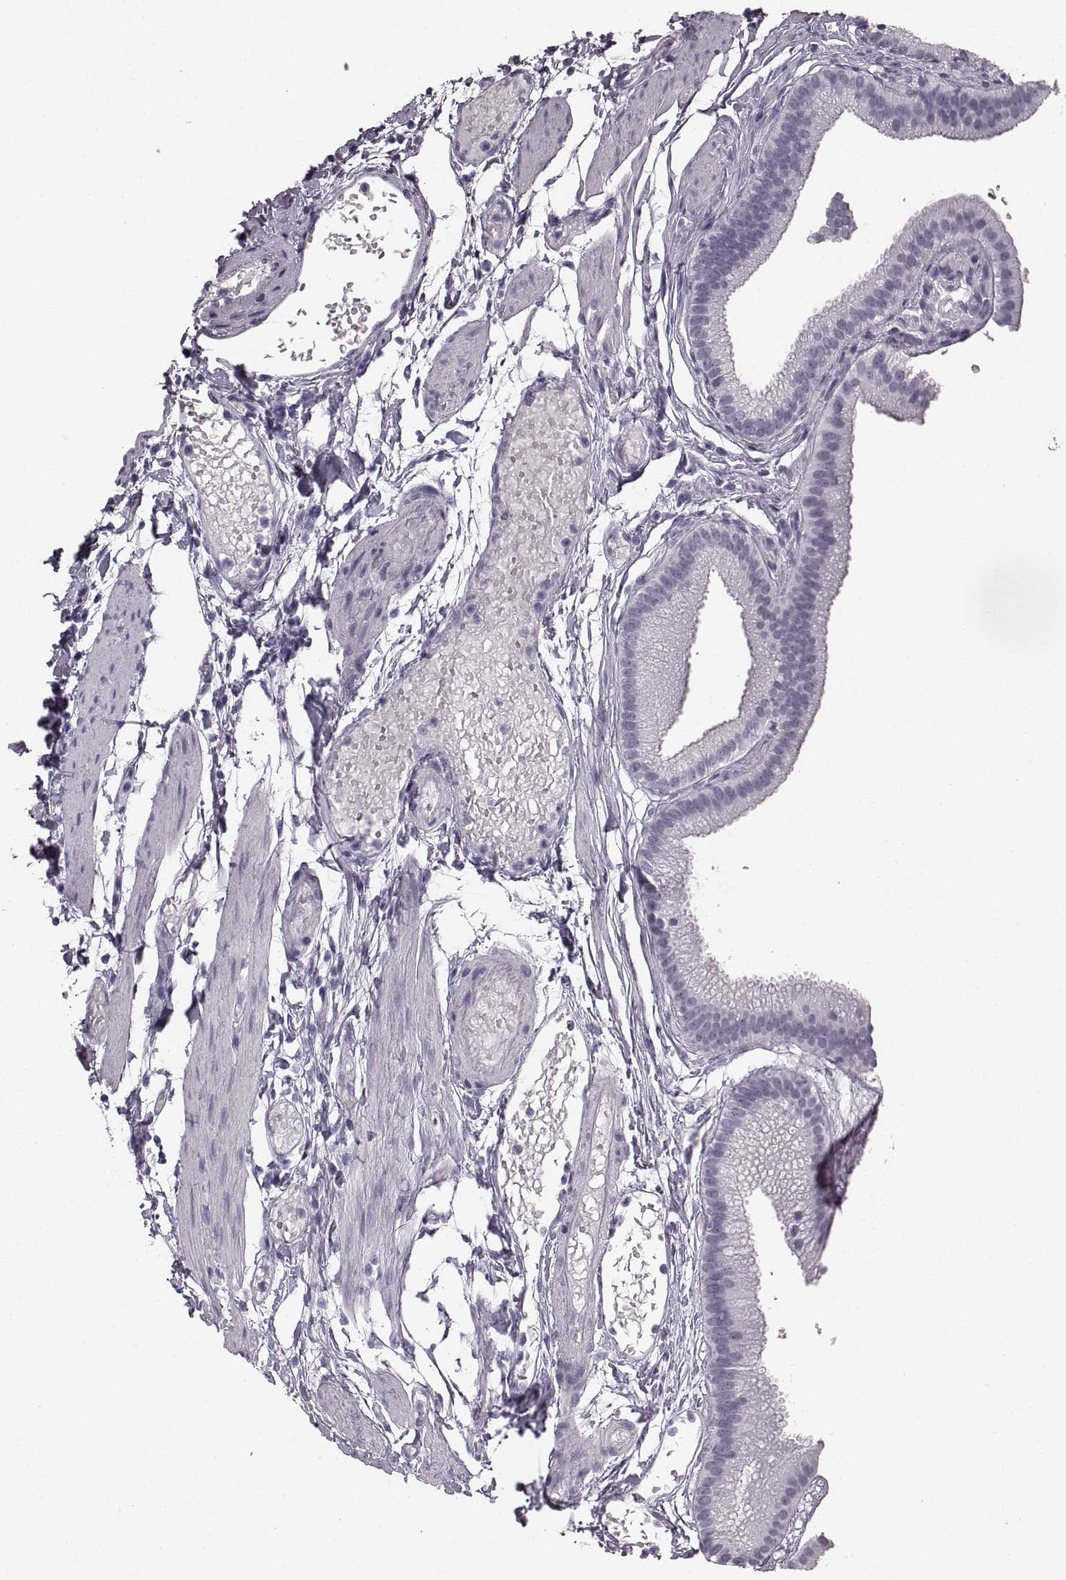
{"staining": {"intensity": "negative", "quantity": "none", "location": "none"}, "tissue": "gallbladder", "cell_type": "Glandular cells", "image_type": "normal", "snomed": [{"axis": "morphology", "description": "Normal tissue, NOS"}, {"axis": "topography", "description": "Gallbladder"}], "caption": "Human gallbladder stained for a protein using immunohistochemistry (IHC) shows no expression in glandular cells.", "gene": "AIPL1", "patient": {"sex": "female", "age": 45}}